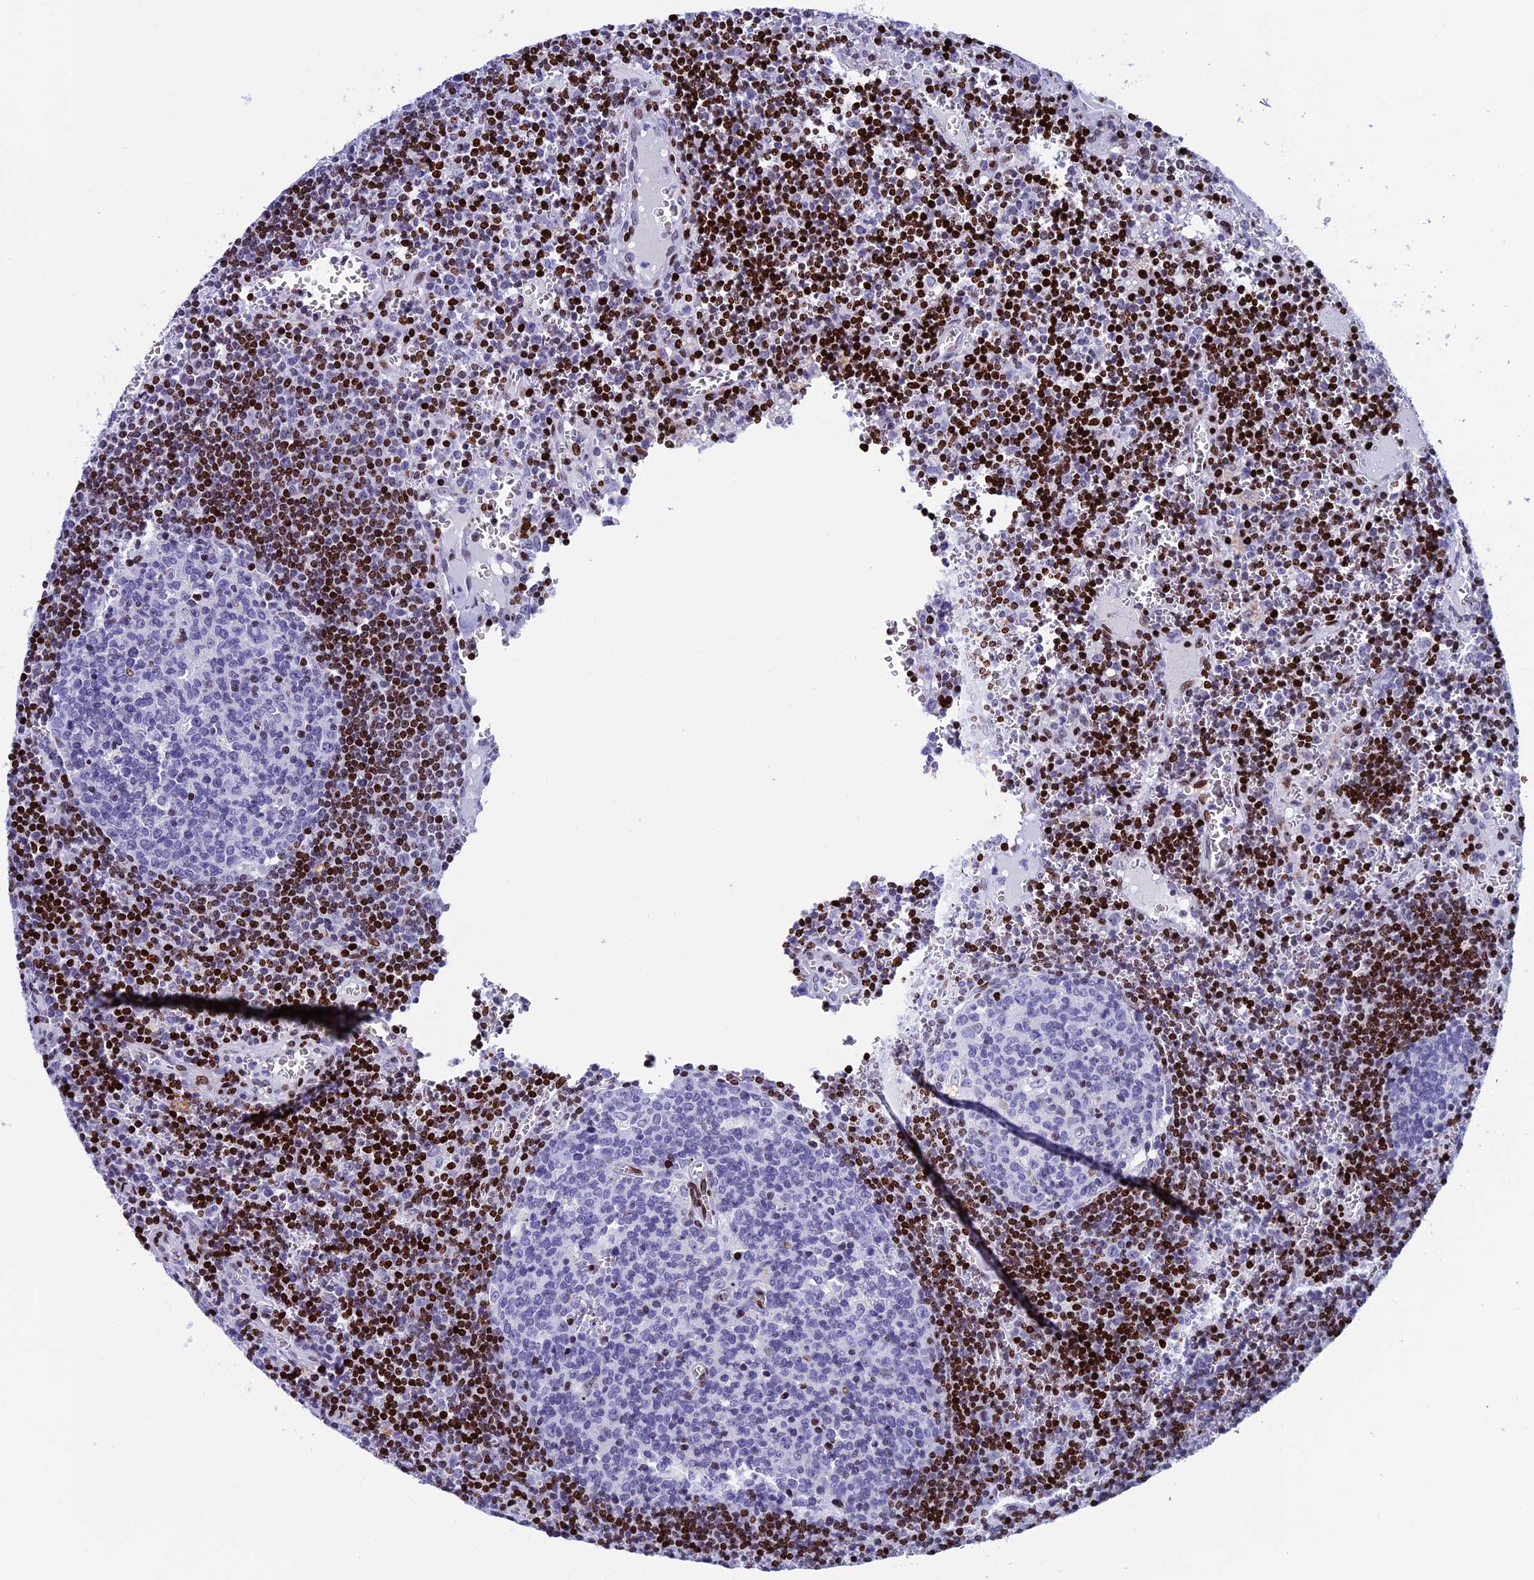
{"staining": {"intensity": "negative", "quantity": "none", "location": "none"}, "tissue": "lymph node", "cell_type": "Germinal center cells", "image_type": "normal", "snomed": [{"axis": "morphology", "description": "Normal tissue, NOS"}, {"axis": "topography", "description": "Lymph node"}], "caption": "The histopathology image shows no staining of germinal center cells in benign lymph node.", "gene": "BTBD3", "patient": {"sex": "female", "age": 73}}